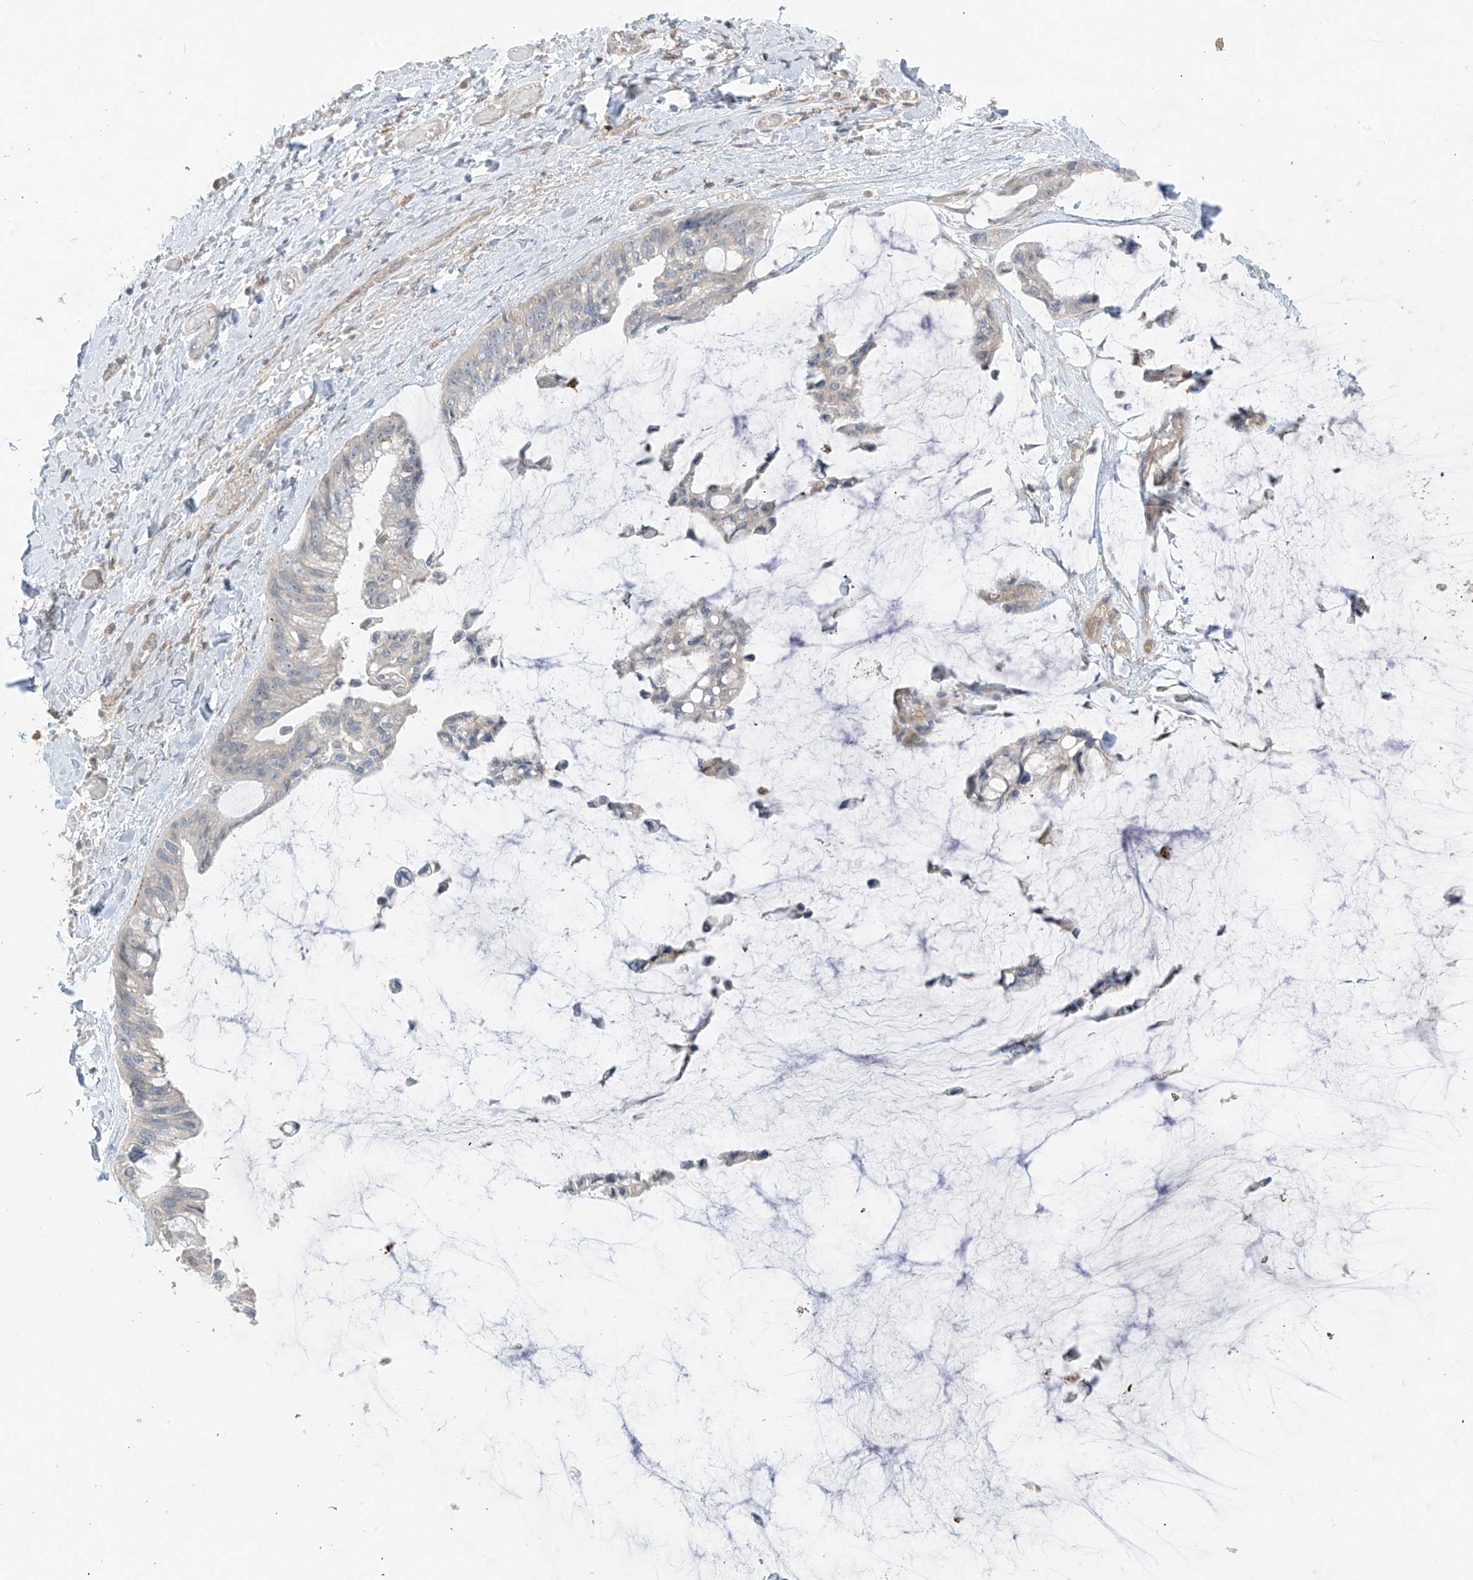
{"staining": {"intensity": "negative", "quantity": "none", "location": "none"}, "tissue": "ovarian cancer", "cell_type": "Tumor cells", "image_type": "cancer", "snomed": [{"axis": "morphology", "description": "Cystadenocarcinoma, mucinous, NOS"}, {"axis": "topography", "description": "Ovary"}], "caption": "An immunohistochemistry (IHC) micrograph of ovarian cancer is shown. There is no staining in tumor cells of ovarian cancer. (DAB IHC, high magnification).", "gene": "ANGEL2", "patient": {"sex": "female", "age": 39}}